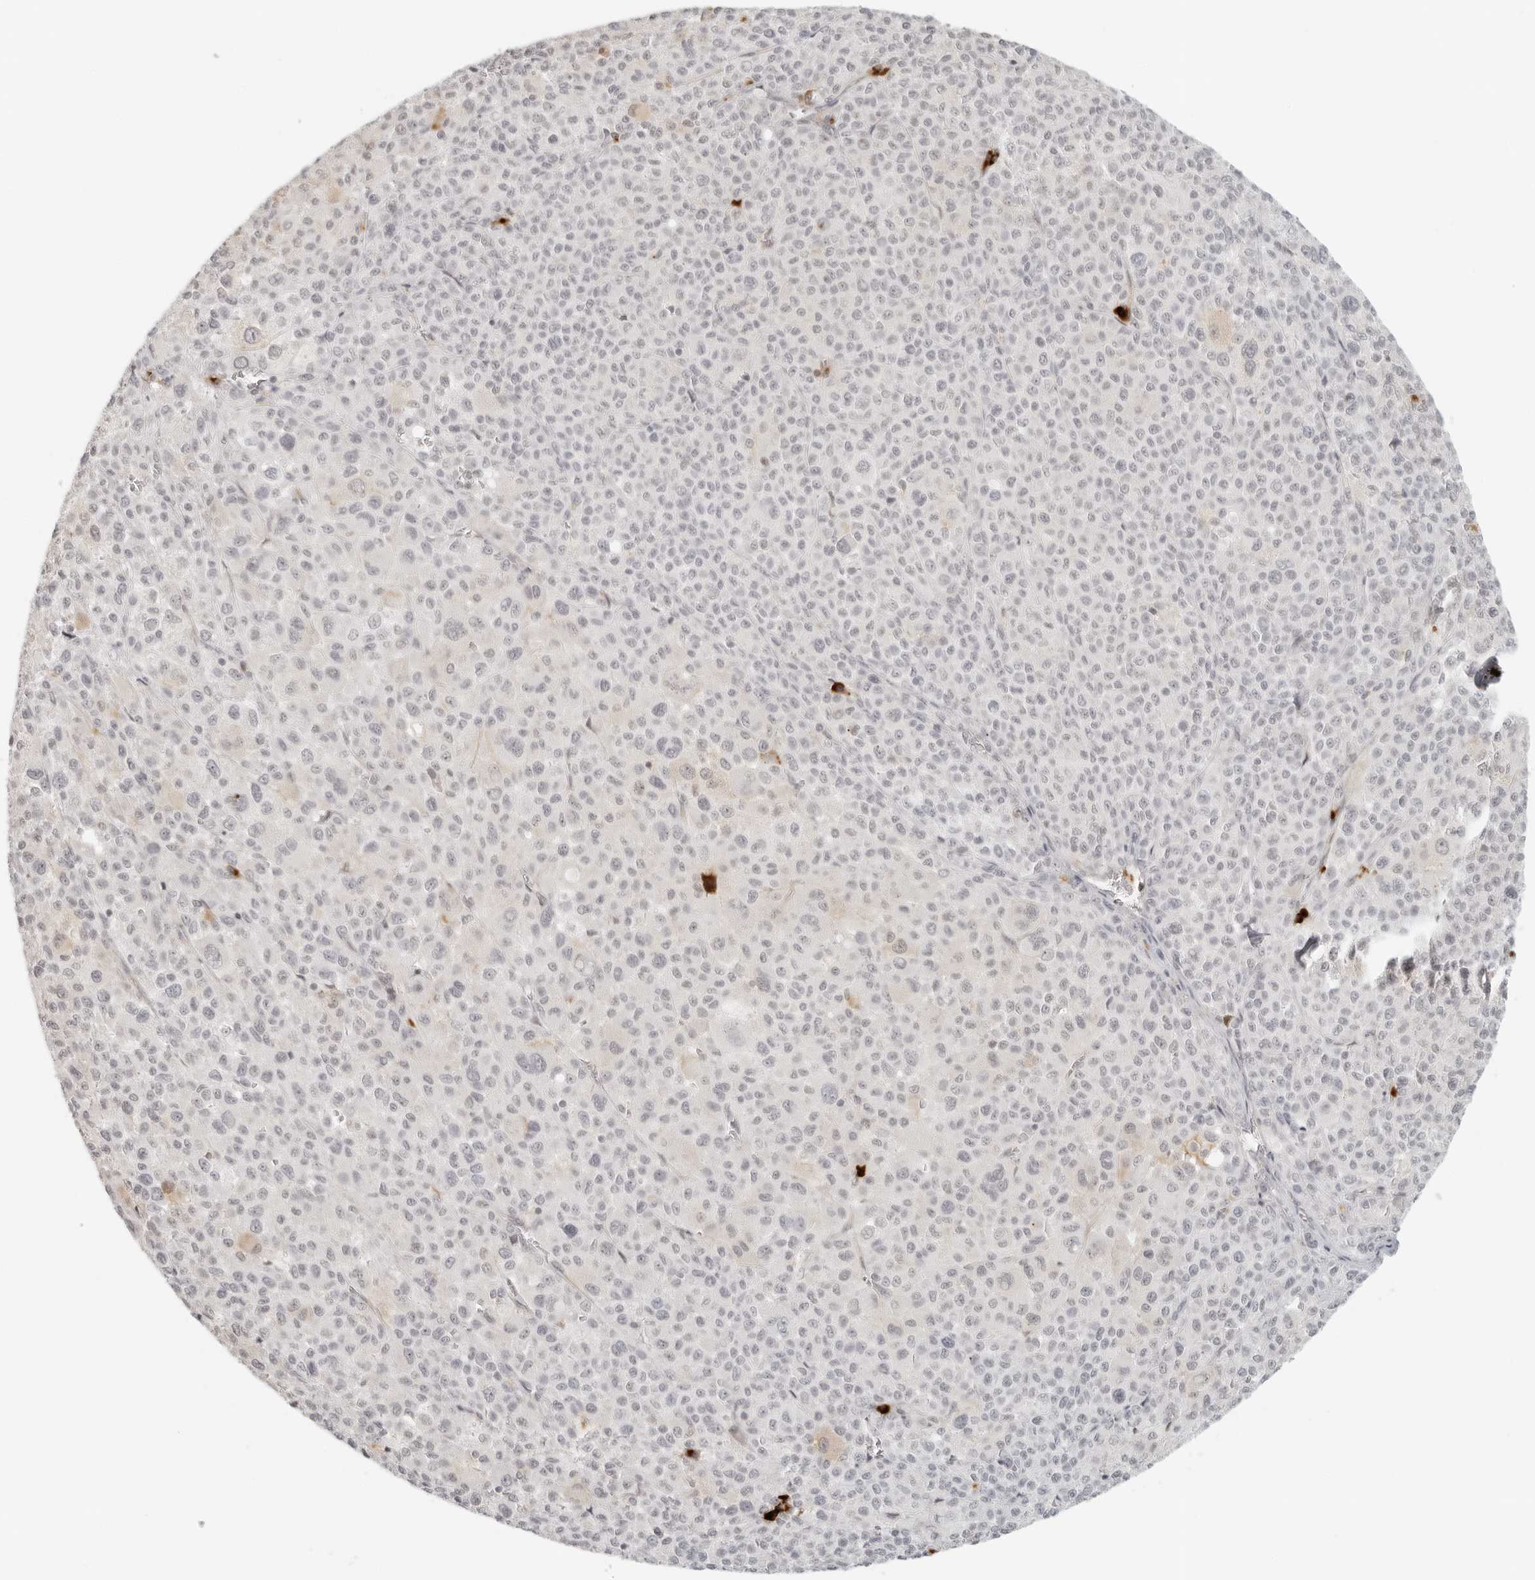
{"staining": {"intensity": "negative", "quantity": "none", "location": "none"}, "tissue": "melanoma", "cell_type": "Tumor cells", "image_type": "cancer", "snomed": [{"axis": "morphology", "description": "Malignant melanoma, Metastatic site"}, {"axis": "topography", "description": "Skin"}], "caption": "This is a photomicrograph of immunohistochemistry staining of melanoma, which shows no positivity in tumor cells.", "gene": "ZNF678", "patient": {"sex": "female", "age": 74}}